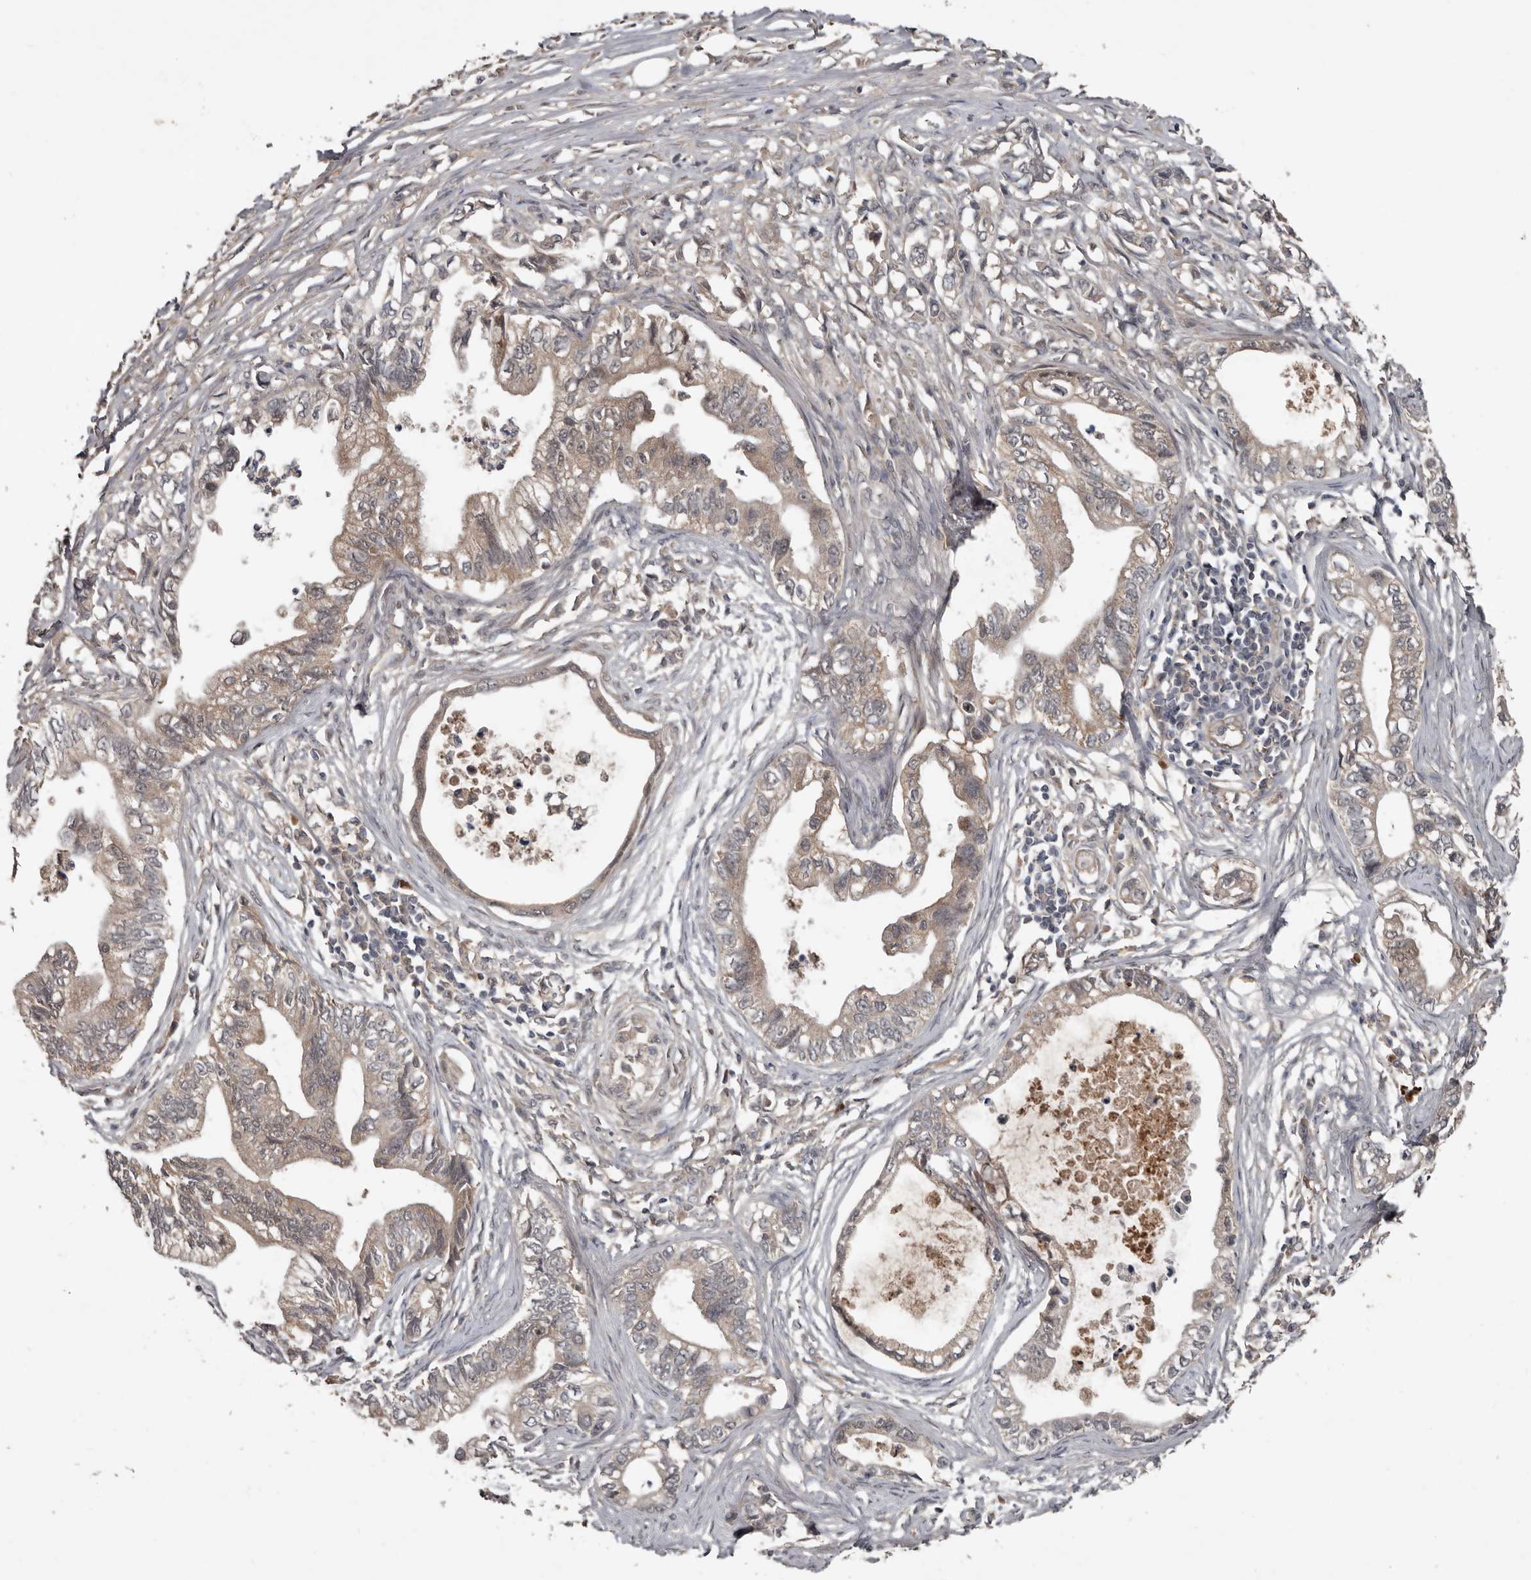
{"staining": {"intensity": "weak", "quantity": "<25%", "location": "cytoplasmic/membranous"}, "tissue": "pancreatic cancer", "cell_type": "Tumor cells", "image_type": "cancer", "snomed": [{"axis": "morphology", "description": "Adenocarcinoma, NOS"}, {"axis": "topography", "description": "Pancreas"}], "caption": "This is a photomicrograph of IHC staining of pancreatic cancer (adenocarcinoma), which shows no staining in tumor cells. Nuclei are stained in blue.", "gene": "DNAJB4", "patient": {"sex": "male", "age": 56}}